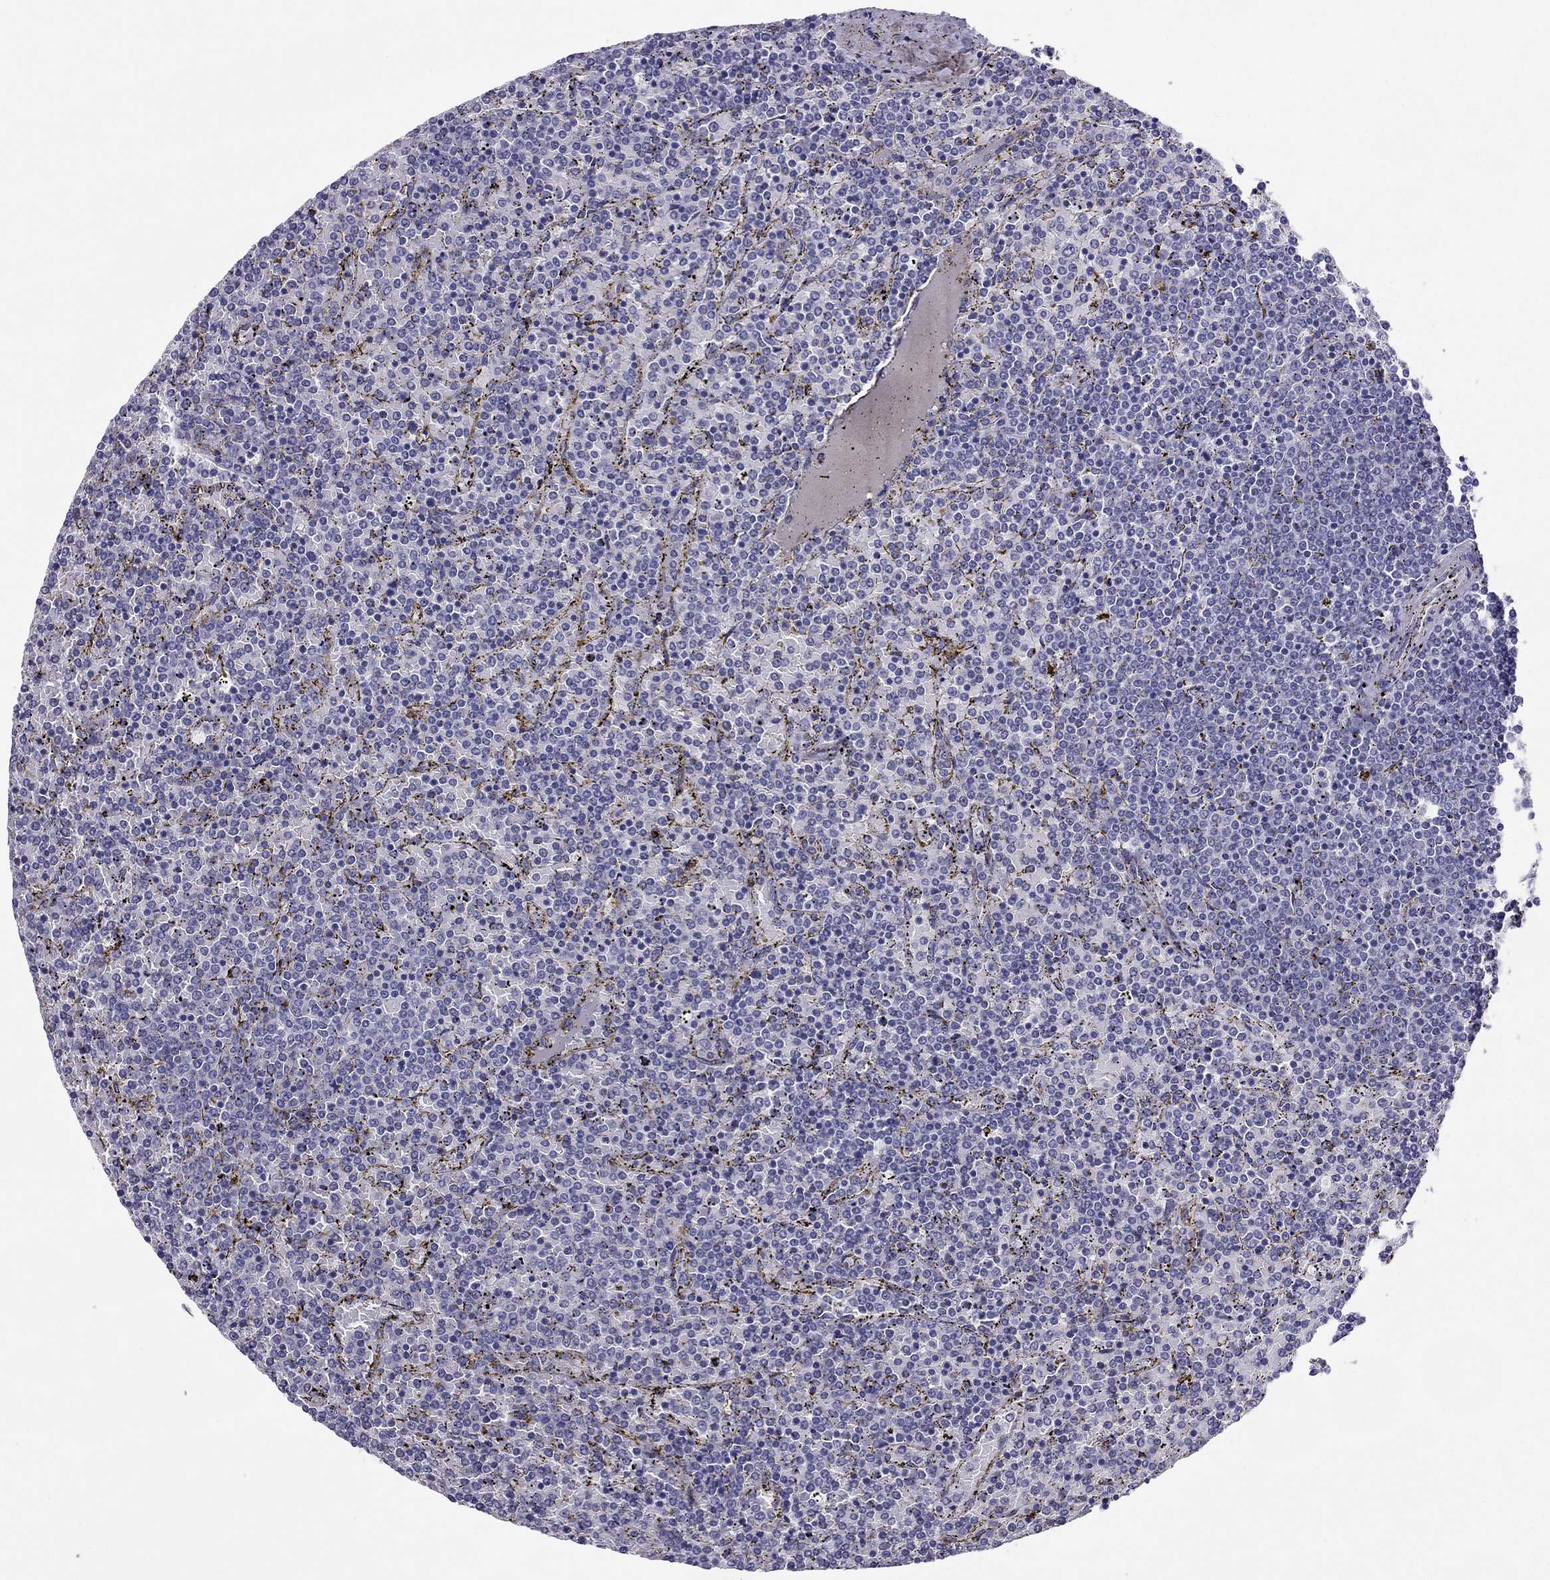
{"staining": {"intensity": "negative", "quantity": "none", "location": "none"}, "tissue": "lymphoma", "cell_type": "Tumor cells", "image_type": "cancer", "snomed": [{"axis": "morphology", "description": "Malignant lymphoma, non-Hodgkin's type, Low grade"}, {"axis": "topography", "description": "Spleen"}], "caption": "Immunohistochemistry of lymphoma reveals no staining in tumor cells.", "gene": "PDE6A", "patient": {"sex": "female", "age": 77}}